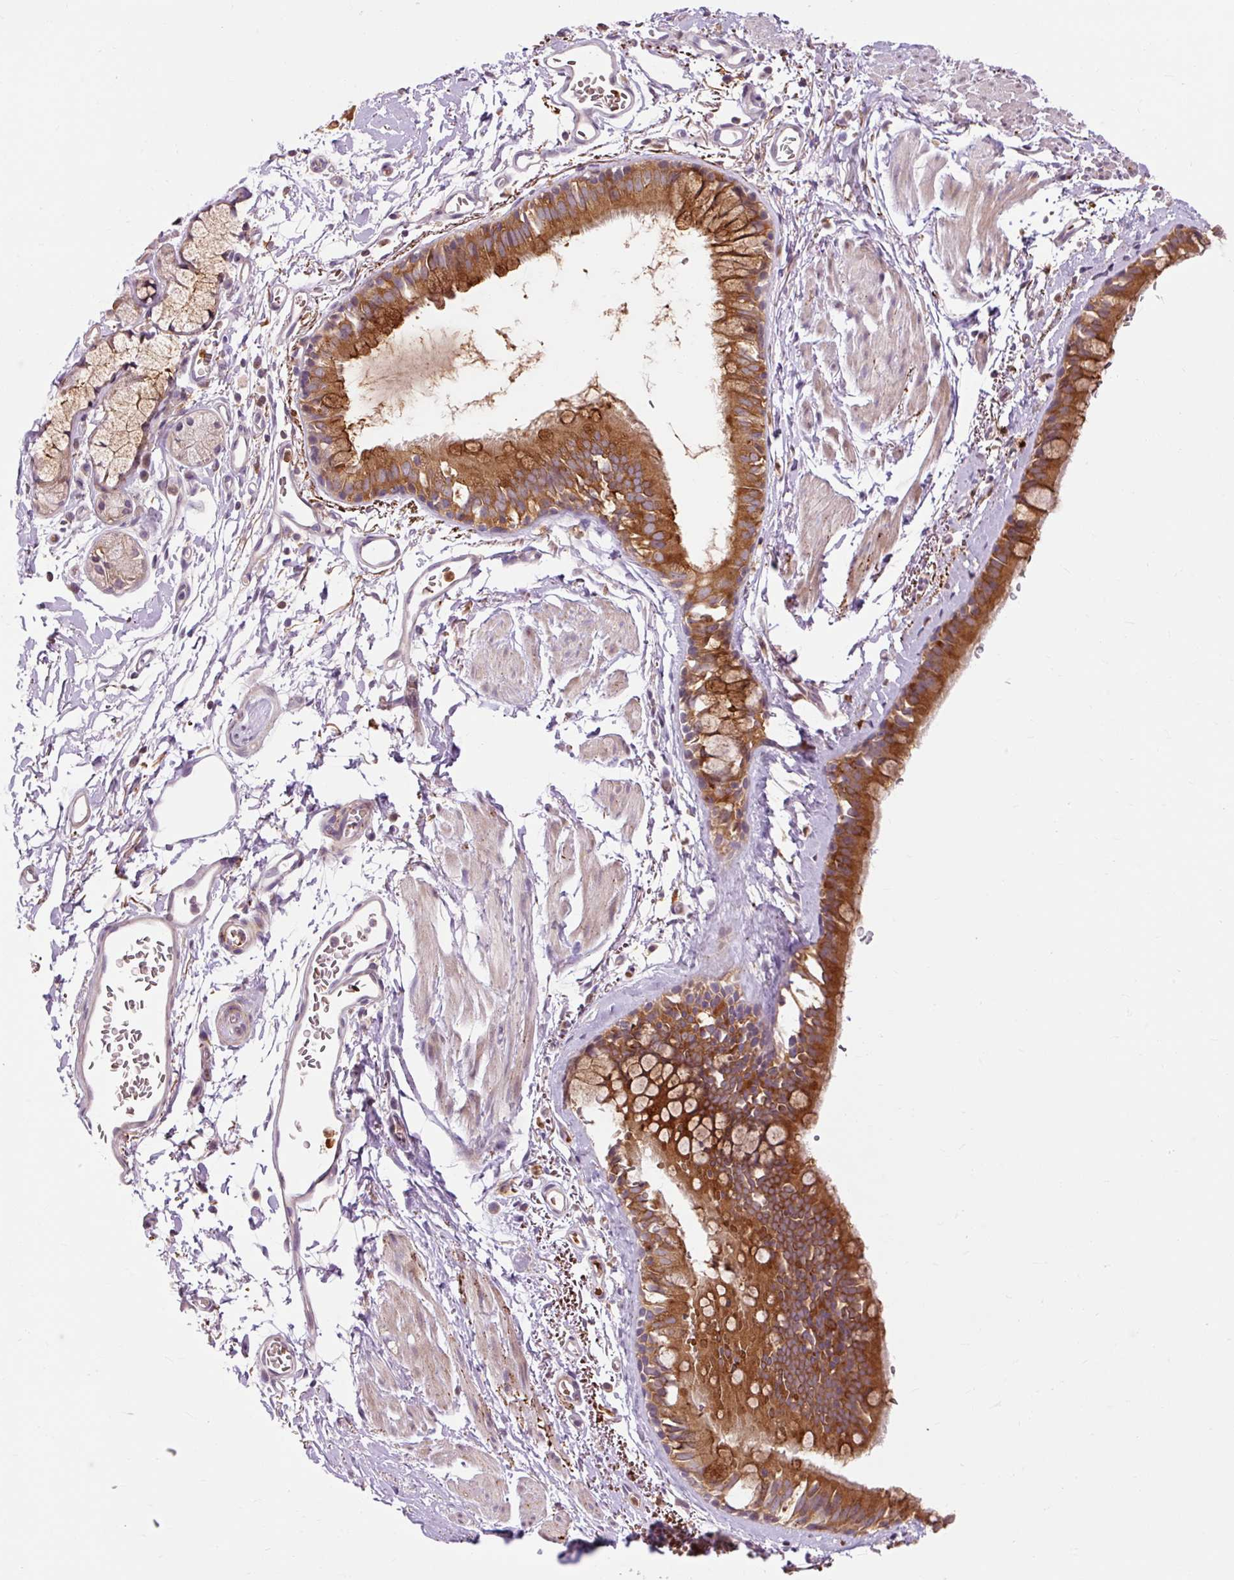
{"staining": {"intensity": "strong", "quantity": ">75%", "location": "cytoplasmic/membranous"}, "tissue": "bronchus", "cell_type": "Respiratory epithelial cells", "image_type": "normal", "snomed": [{"axis": "morphology", "description": "Normal tissue, NOS"}, {"axis": "topography", "description": "Bronchus"}], "caption": "A micrograph showing strong cytoplasmic/membranous positivity in approximately >75% of respiratory epithelial cells in normal bronchus, as visualized by brown immunohistochemical staining.", "gene": "CEBPZ", "patient": {"sex": "male", "age": 67}}